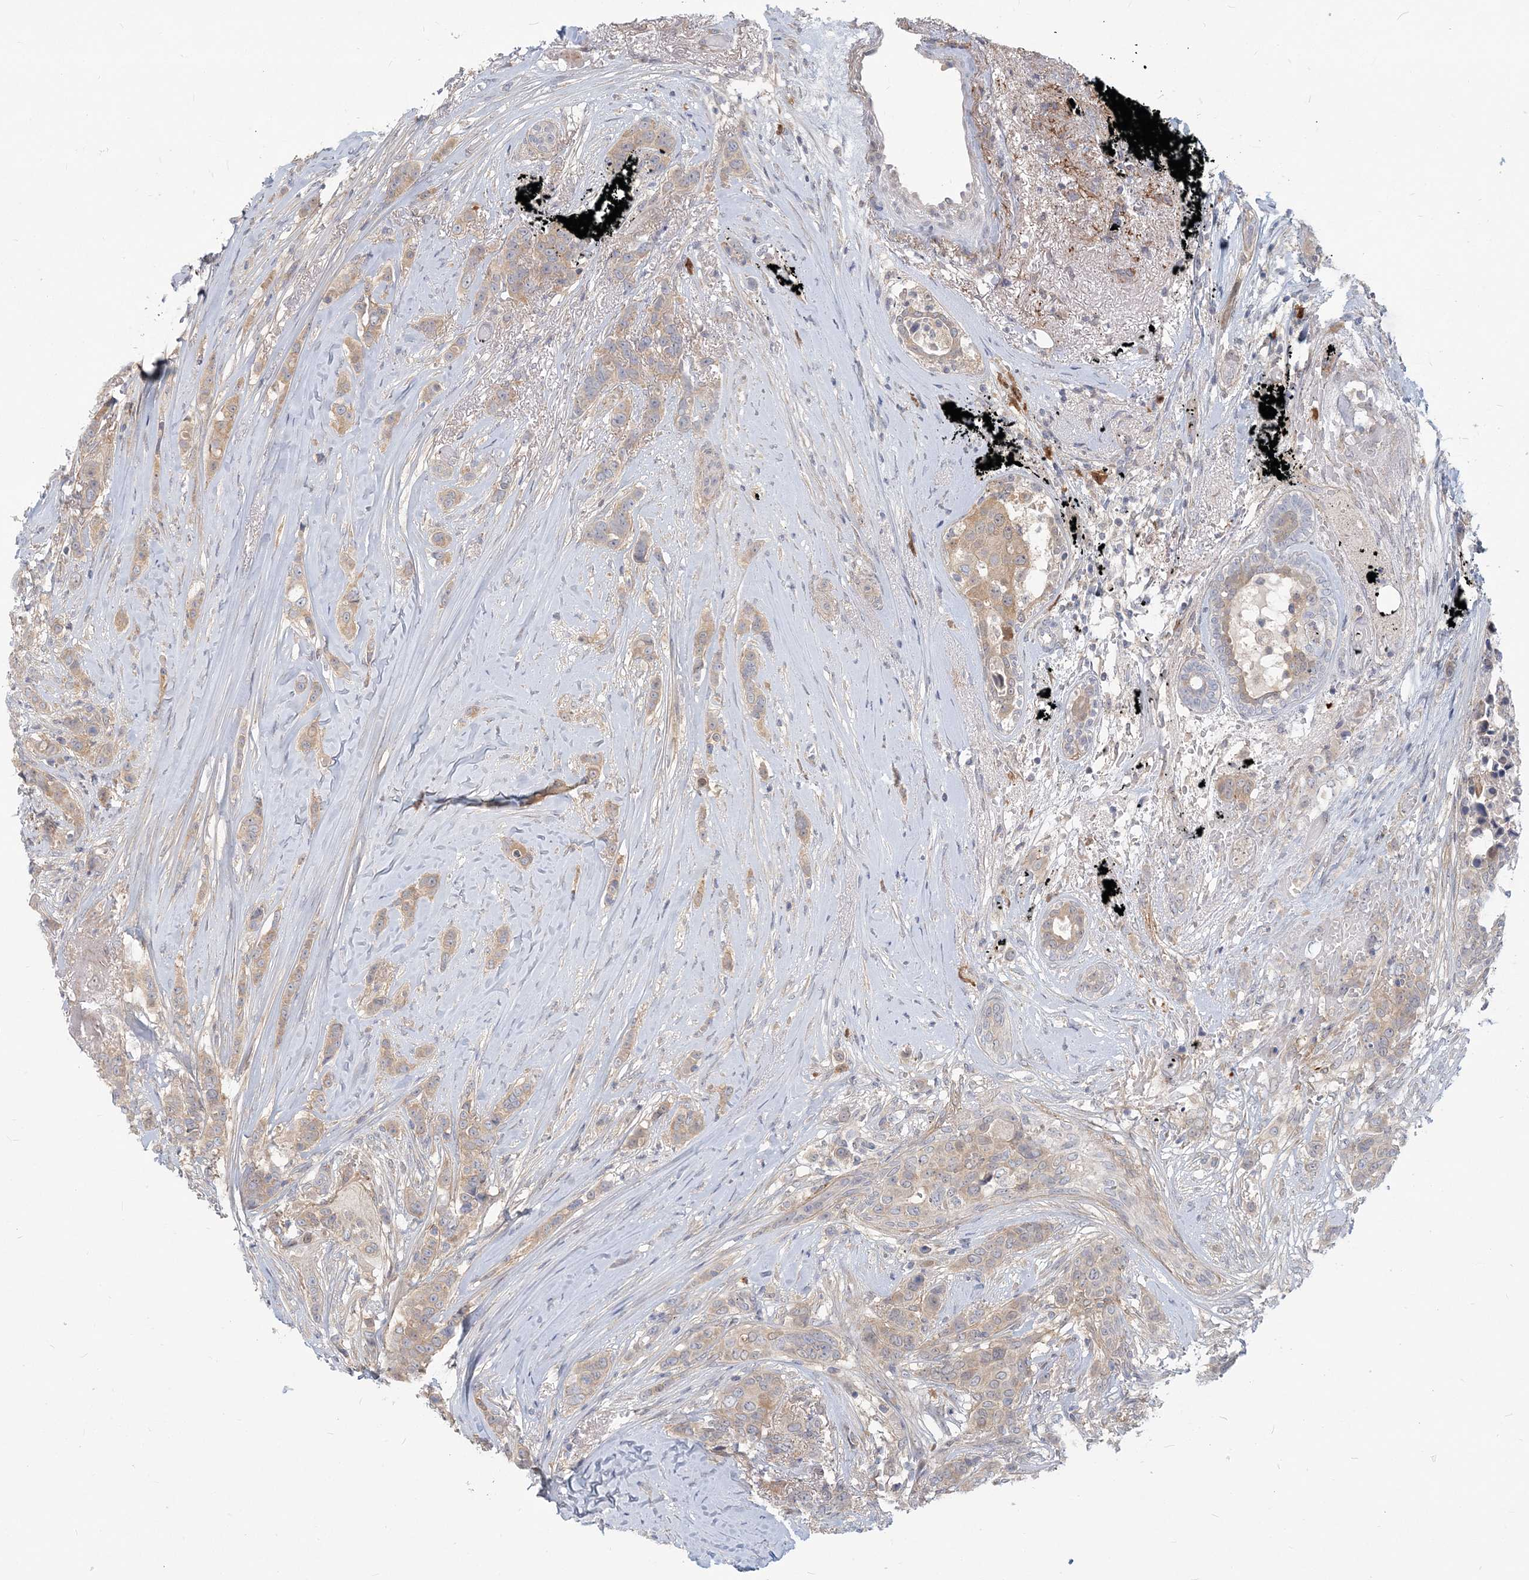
{"staining": {"intensity": "weak", "quantity": ">75%", "location": "cytoplasmic/membranous"}, "tissue": "breast cancer", "cell_type": "Tumor cells", "image_type": "cancer", "snomed": [{"axis": "morphology", "description": "Lobular carcinoma"}, {"axis": "topography", "description": "Breast"}], "caption": "Lobular carcinoma (breast) tissue displays weak cytoplasmic/membranous expression in approximately >75% of tumor cells, visualized by immunohistochemistry.", "gene": "GMPPA", "patient": {"sex": "female", "age": 51}}